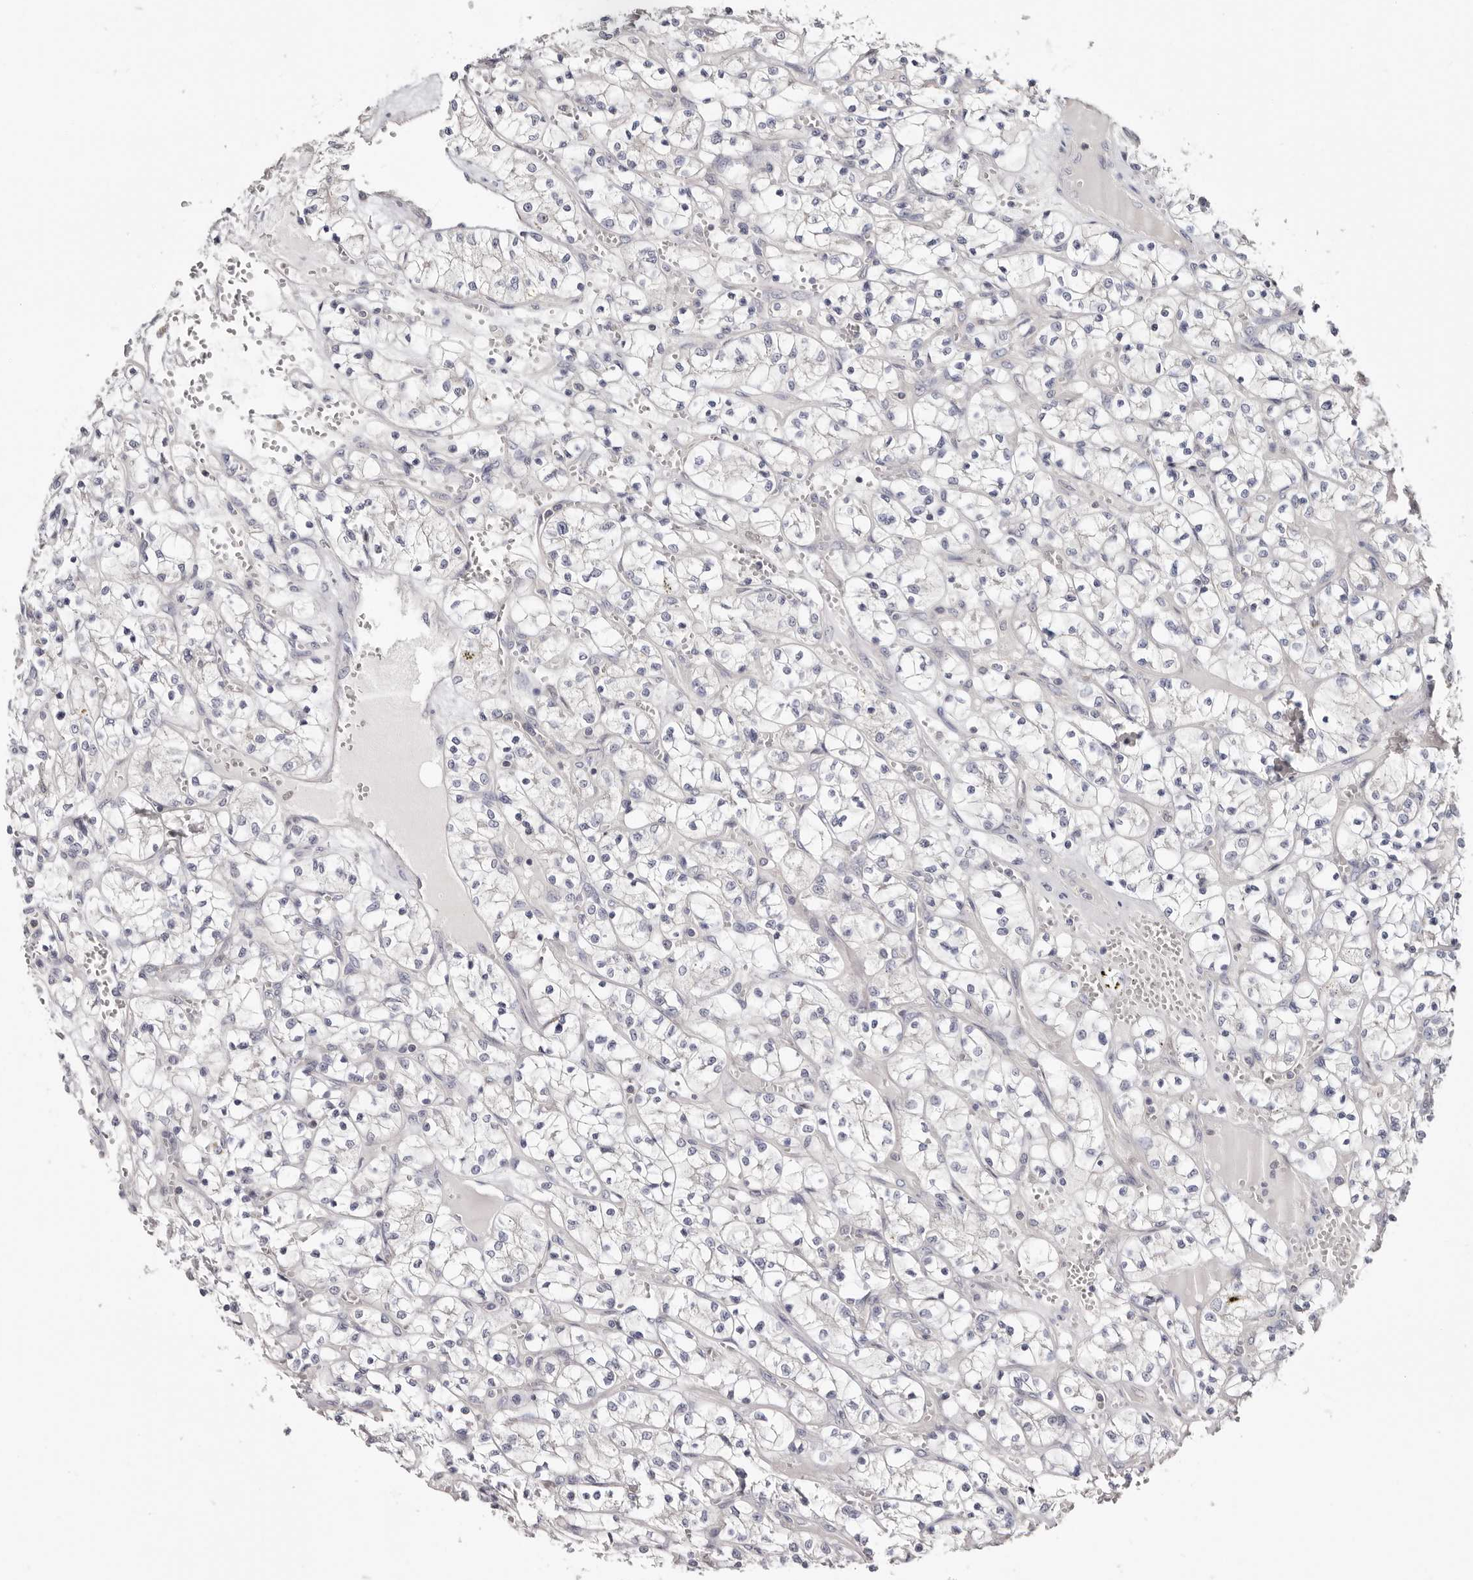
{"staining": {"intensity": "negative", "quantity": "none", "location": "none"}, "tissue": "renal cancer", "cell_type": "Tumor cells", "image_type": "cancer", "snomed": [{"axis": "morphology", "description": "Adenocarcinoma, NOS"}, {"axis": "topography", "description": "Kidney"}], "caption": "Immunohistochemistry of adenocarcinoma (renal) displays no expression in tumor cells. (DAB (3,3'-diaminobenzidine) IHC with hematoxylin counter stain).", "gene": "S100A14", "patient": {"sex": "female", "age": 69}}